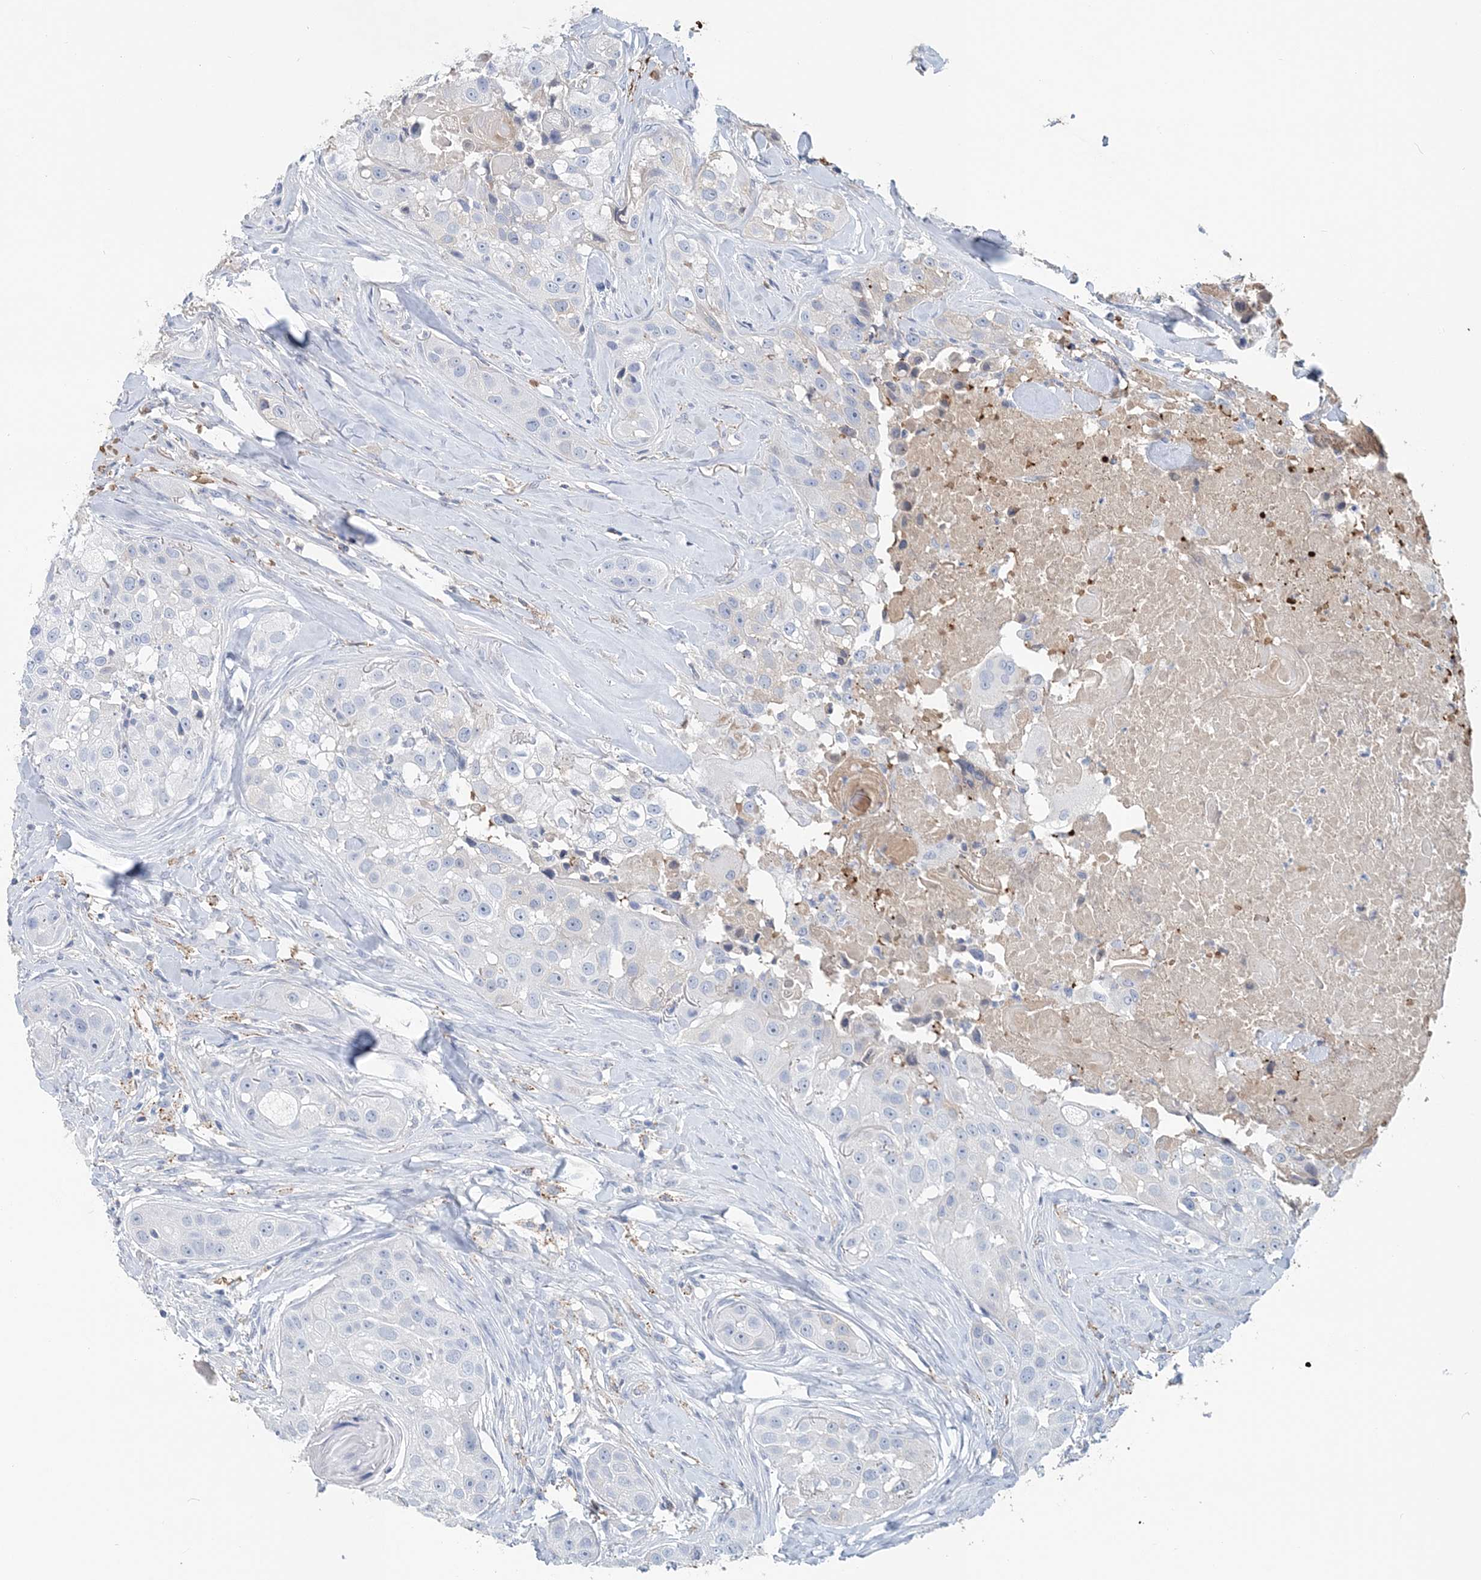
{"staining": {"intensity": "moderate", "quantity": "<25%", "location": "cytoplasmic/membranous"}, "tissue": "head and neck cancer", "cell_type": "Tumor cells", "image_type": "cancer", "snomed": [{"axis": "morphology", "description": "Normal tissue, NOS"}, {"axis": "morphology", "description": "Squamous cell carcinoma, NOS"}, {"axis": "topography", "description": "Skeletal muscle"}, {"axis": "topography", "description": "Head-Neck"}], "caption": "The histopathology image demonstrates staining of head and neck cancer (squamous cell carcinoma), revealing moderate cytoplasmic/membranous protein positivity (brown color) within tumor cells. (DAB (3,3'-diaminobenzidine) IHC with brightfield microscopy, high magnification).", "gene": "HBD", "patient": {"sex": "male", "age": 51}}